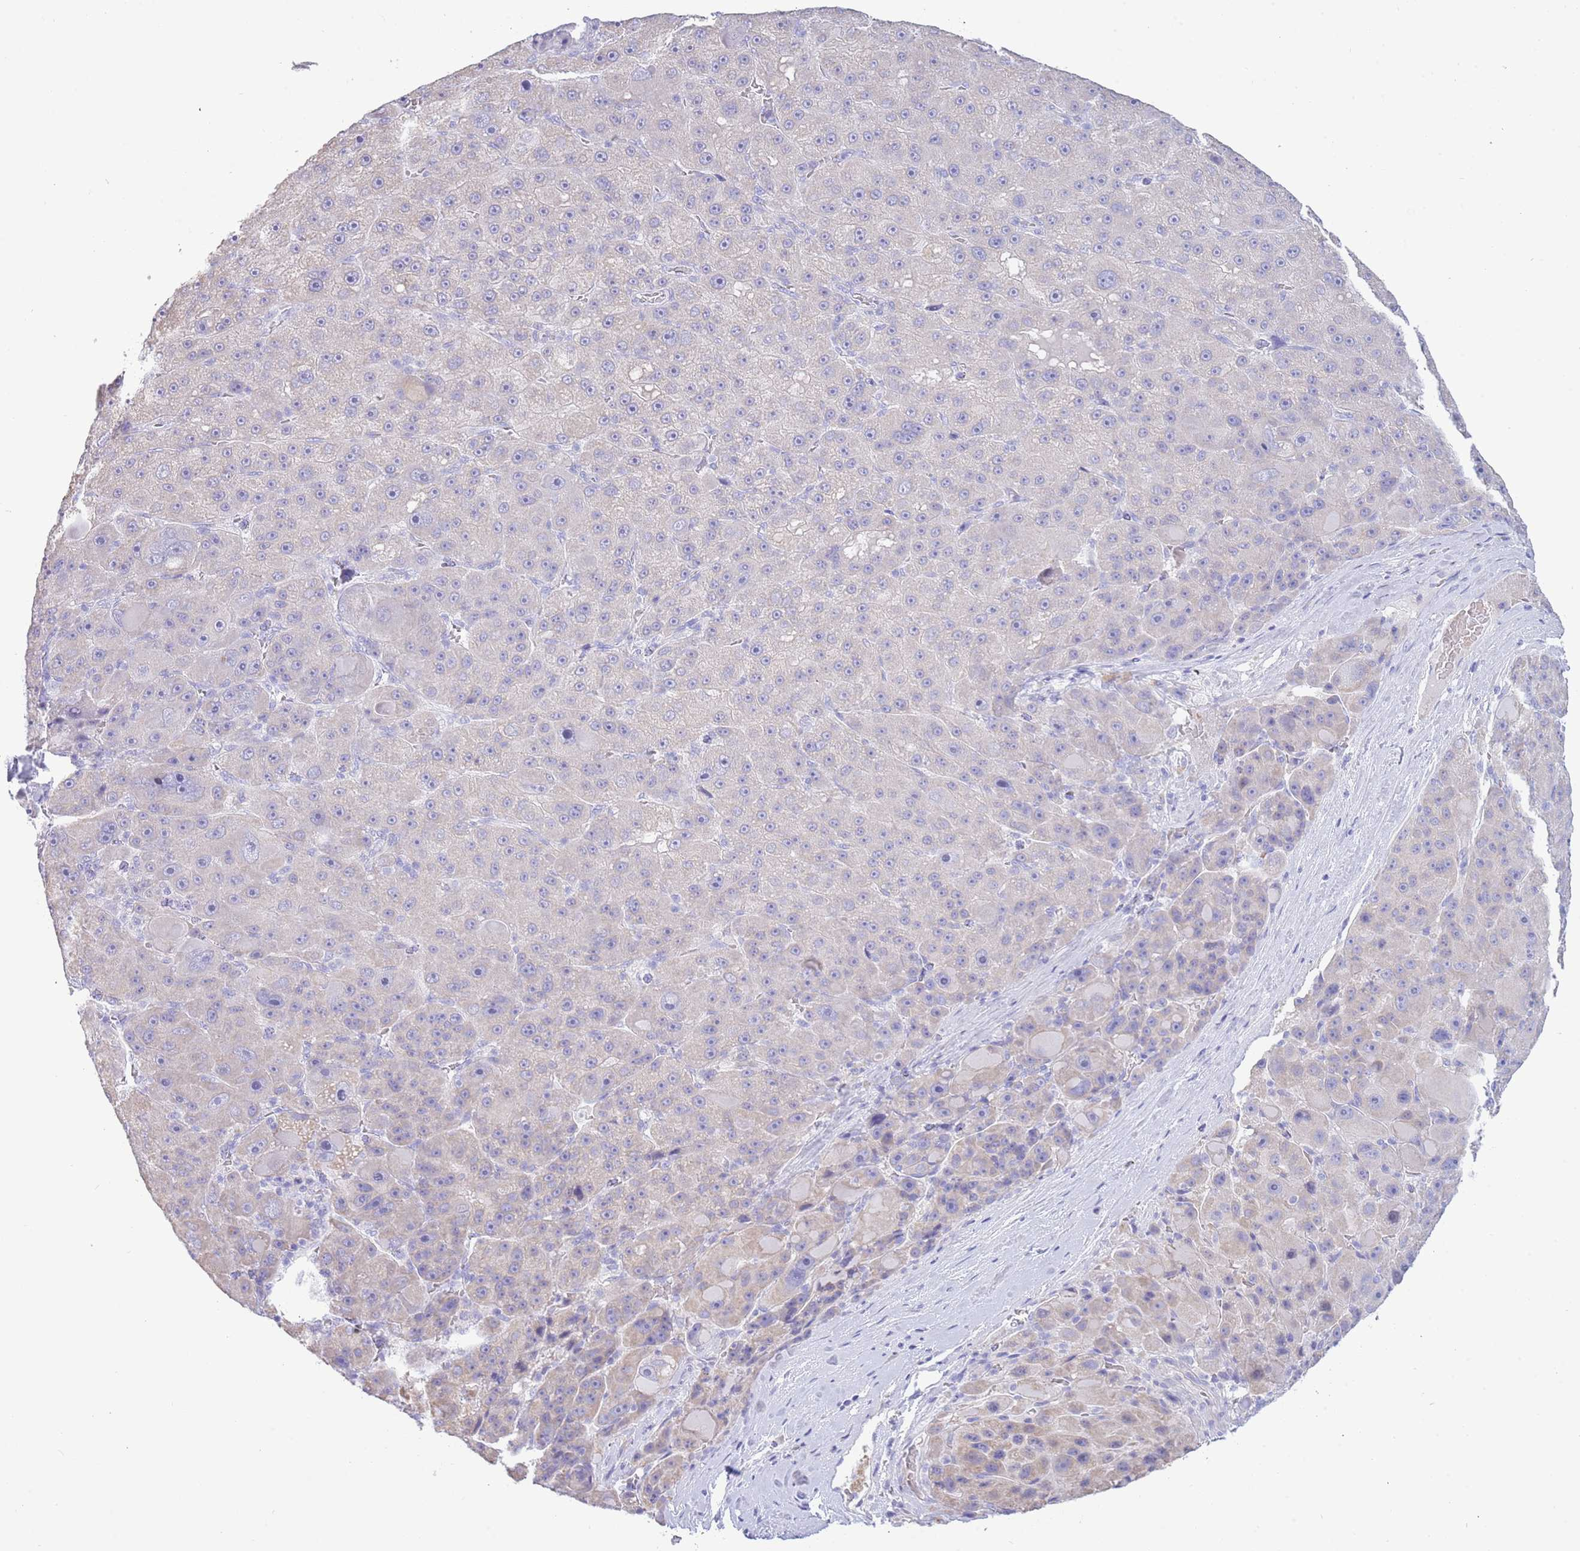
{"staining": {"intensity": "negative", "quantity": "none", "location": "none"}, "tissue": "liver cancer", "cell_type": "Tumor cells", "image_type": "cancer", "snomed": [{"axis": "morphology", "description": "Carcinoma, Hepatocellular, NOS"}, {"axis": "topography", "description": "Liver"}], "caption": "An image of human liver cancer (hepatocellular carcinoma) is negative for staining in tumor cells.", "gene": "ACR", "patient": {"sex": "male", "age": 76}}